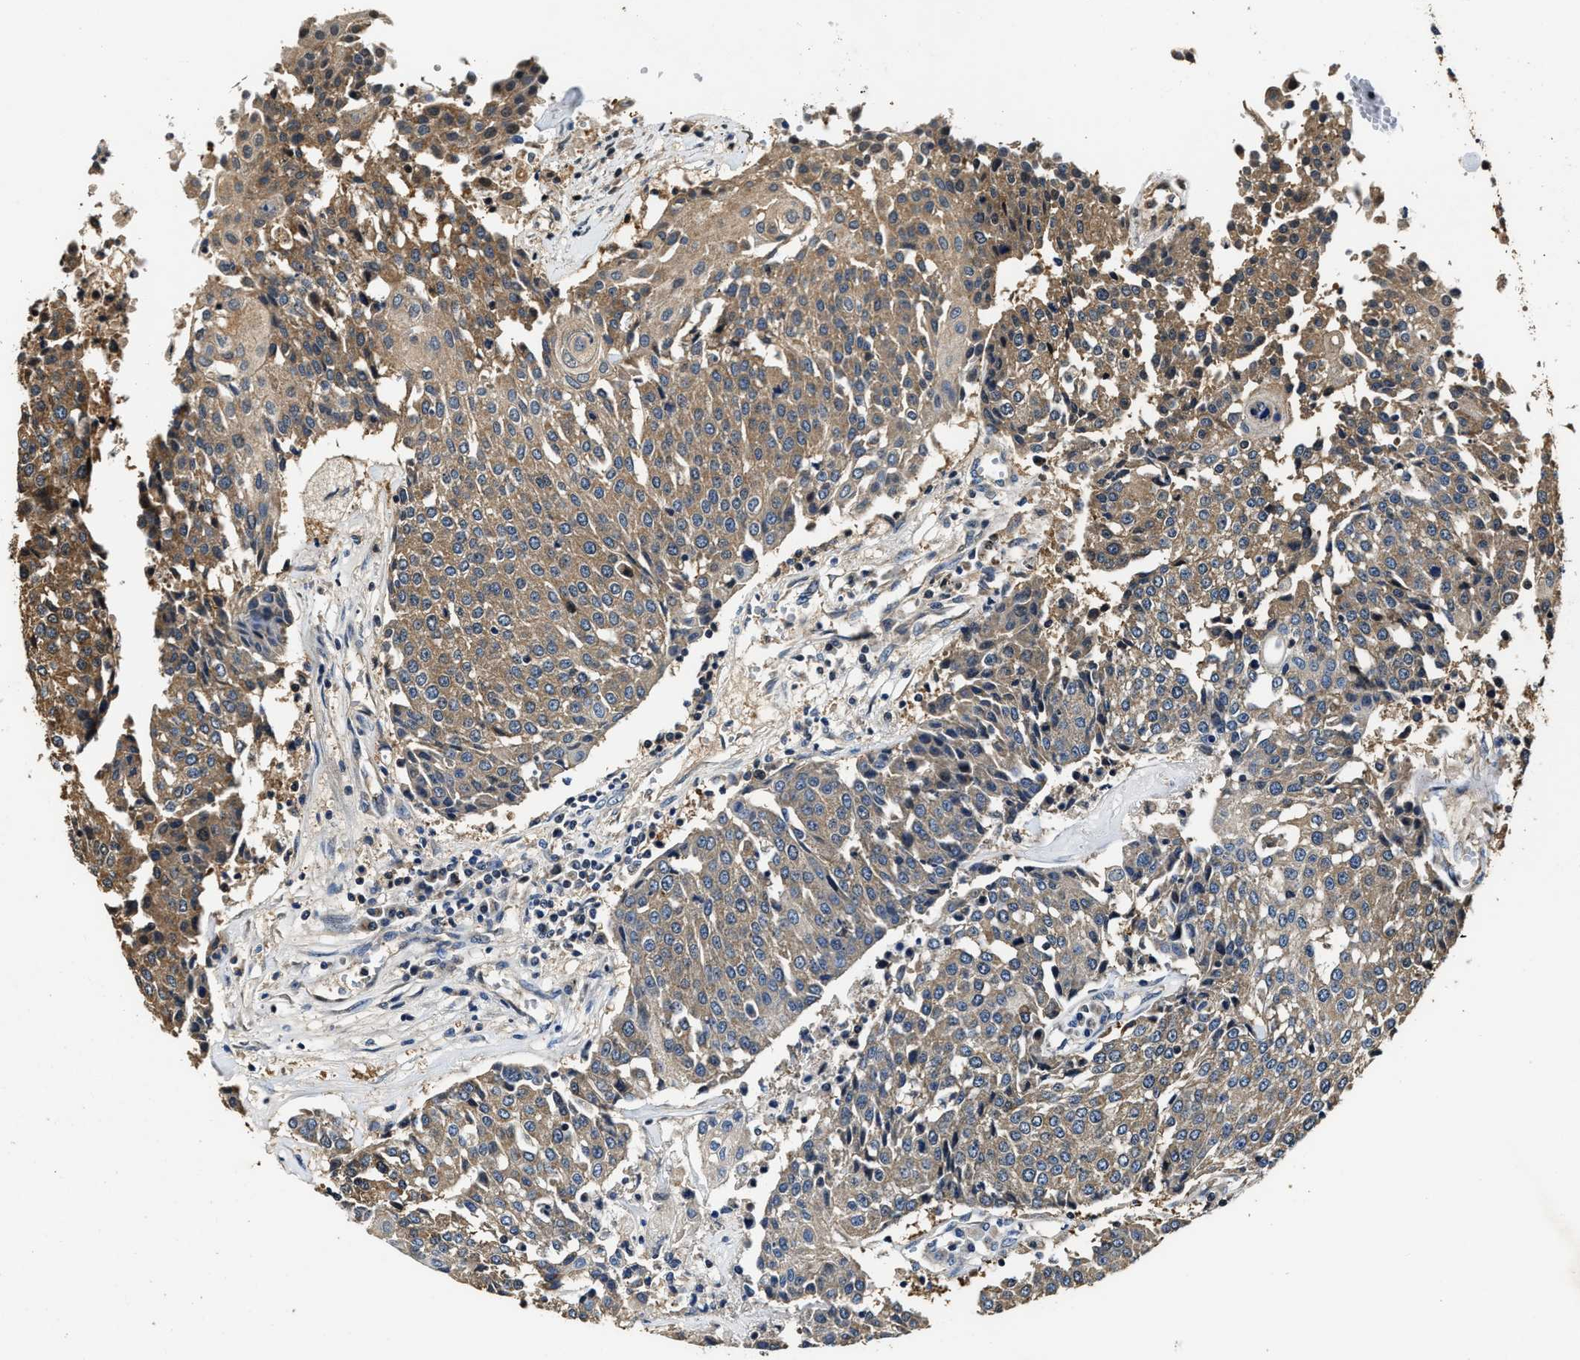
{"staining": {"intensity": "moderate", "quantity": ">75%", "location": "cytoplasmic/membranous"}, "tissue": "urothelial cancer", "cell_type": "Tumor cells", "image_type": "cancer", "snomed": [{"axis": "morphology", "description": "Urothelial carcinoma, High grade"}, {"axis": "topography", "description": "Urinary bladder"}], "caption": "Brown immunohistochemical staining in urothelial carcinoma (high-grade) exhibits moderate cytoplasmic/membranous staining in about >75% of tumor cells.", "gene": "GFRA3", "patient": {"sex": "female", "age": 85}}